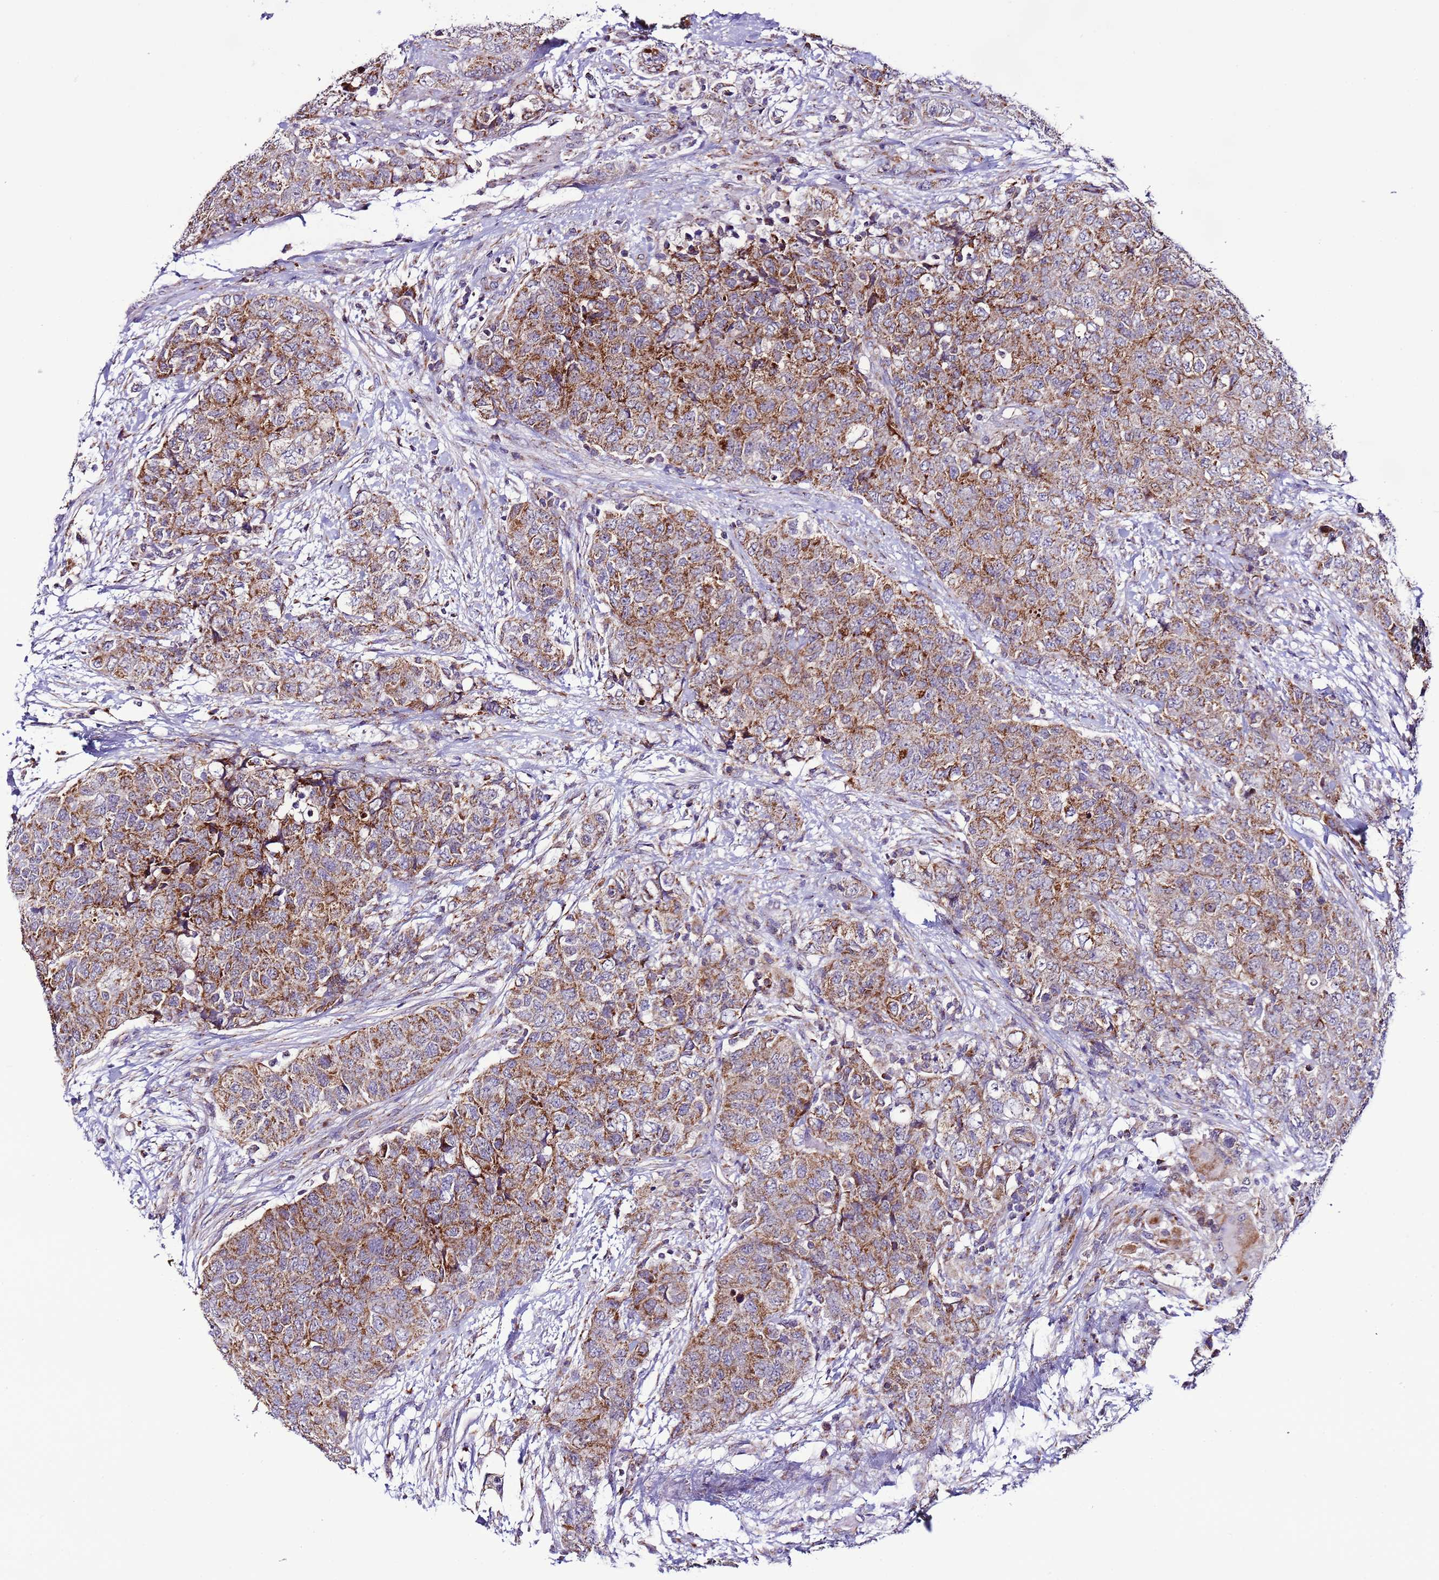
{"staining": {"intensity": "moderate", "quantity": ">75%", "location": "cytoplasmic/membranous"}, "tissue": "urothelial cancer", "cell_type": "Tumor cells", "image_type": "cancer", "snomed": [{"axis": "morphology", "description": "Urothelial carcinoma, High grade"}, {"axis": "topography", "description": "Urinary bladder"}], "caption": "Human urothelial carcinoma (high-grade) stained with a brown dye displays moderate cytoplasmic/membranous positive staining in approximately >75% of tumor cells.", "gene": "UEVLD", "patient": {"sex": "female", "age": 78}}